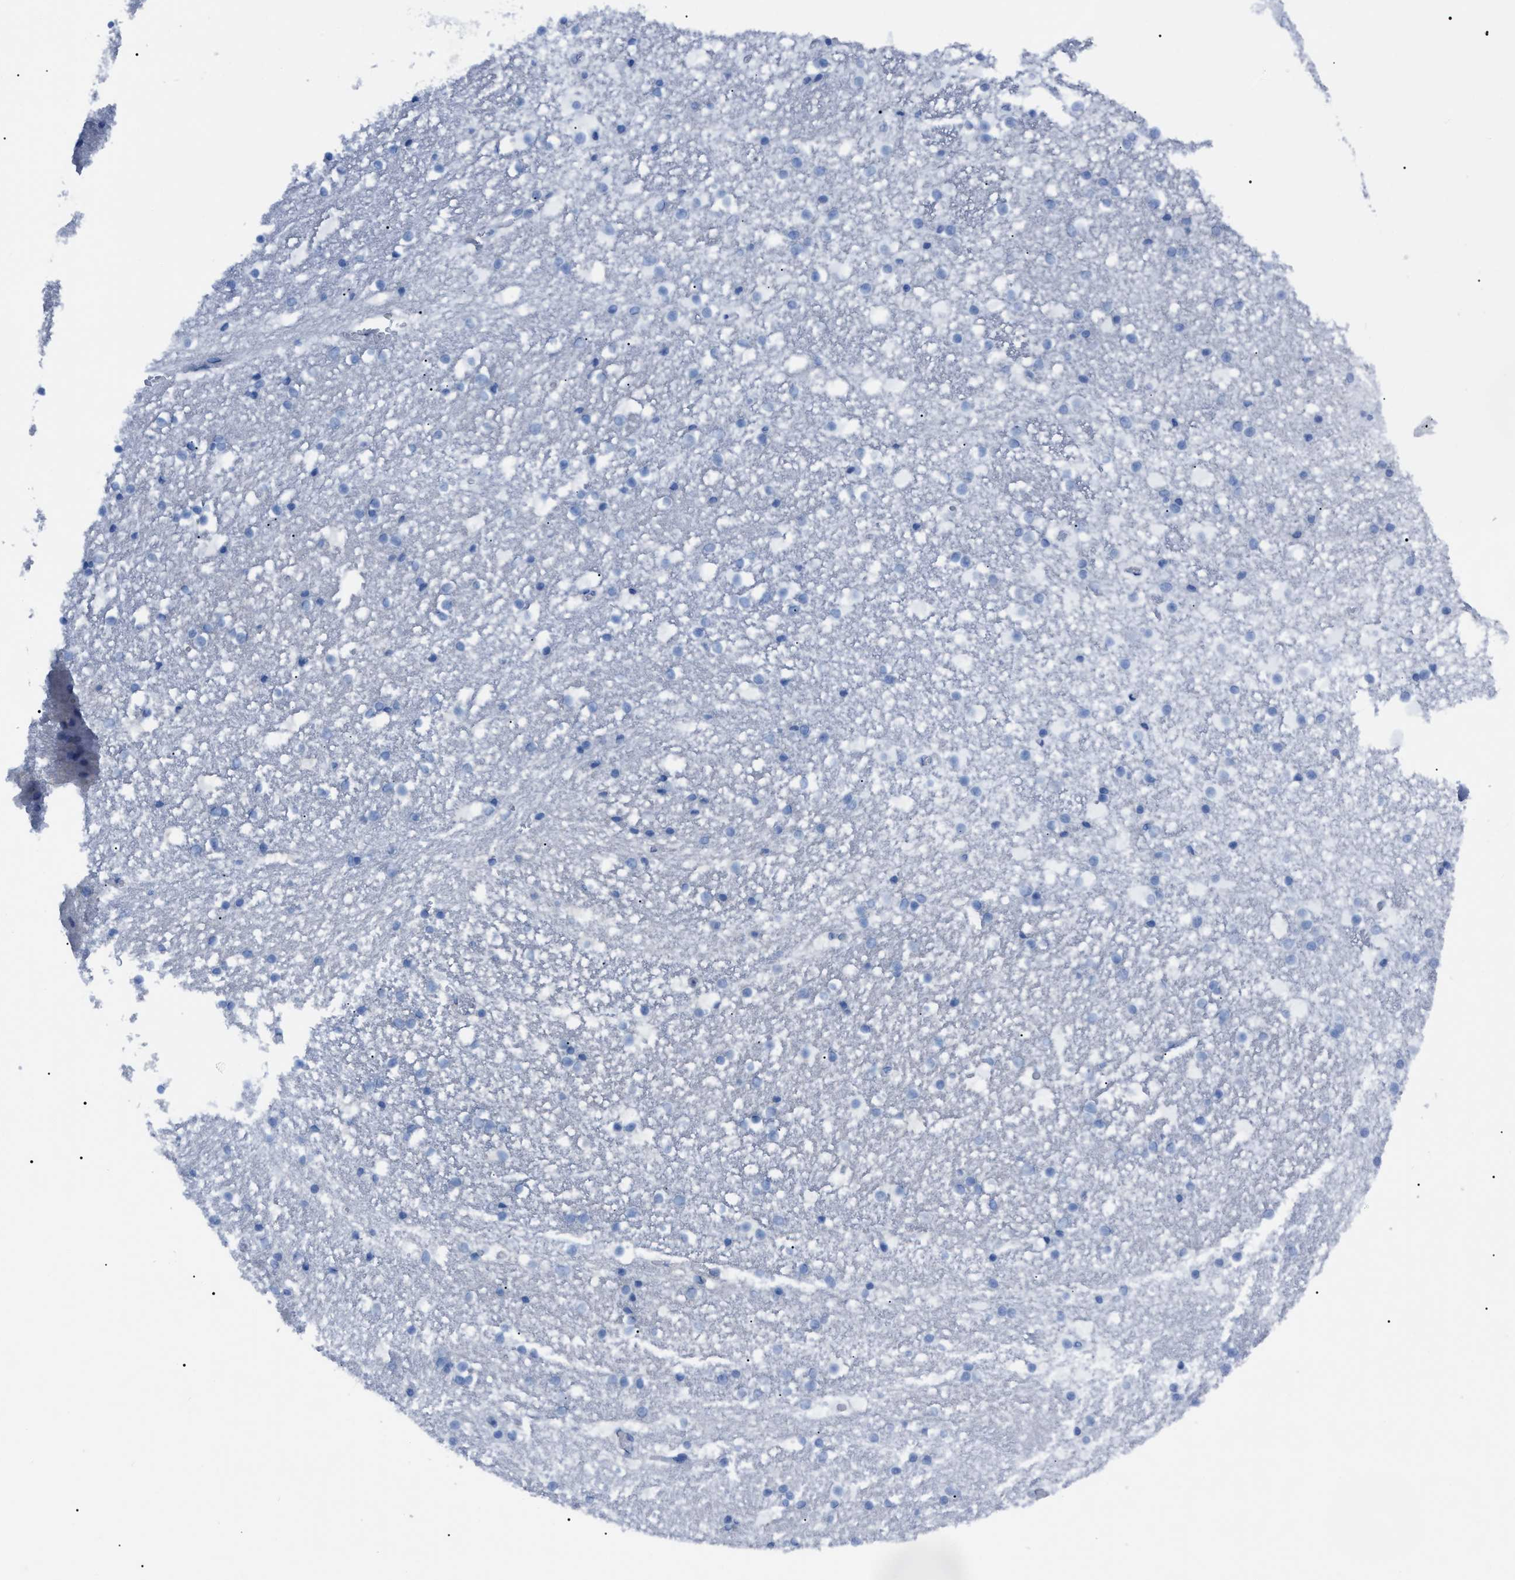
{"staining": {"intensity": "negative", "quantity": "none", "location": "none"}, "tissue": "caudate", "cell_type": "Glial cells", "image_type": "normal", "snomed": [{"axis": "morphology", "description": "Normal tissue, NOS"}, {"axis": "topography", "description": "Lateral ventricle wall"}], "caption": "The photomicrograph reveals no staining of glial cells in benign caudate. The staining is performed using DAB (3,3'-diaminobenzidine) brown chromogen with nuclei counter-stained in using hematoxylin.", "gene": "LRRC14", "patient": {"sex": "male", "age": 45}}